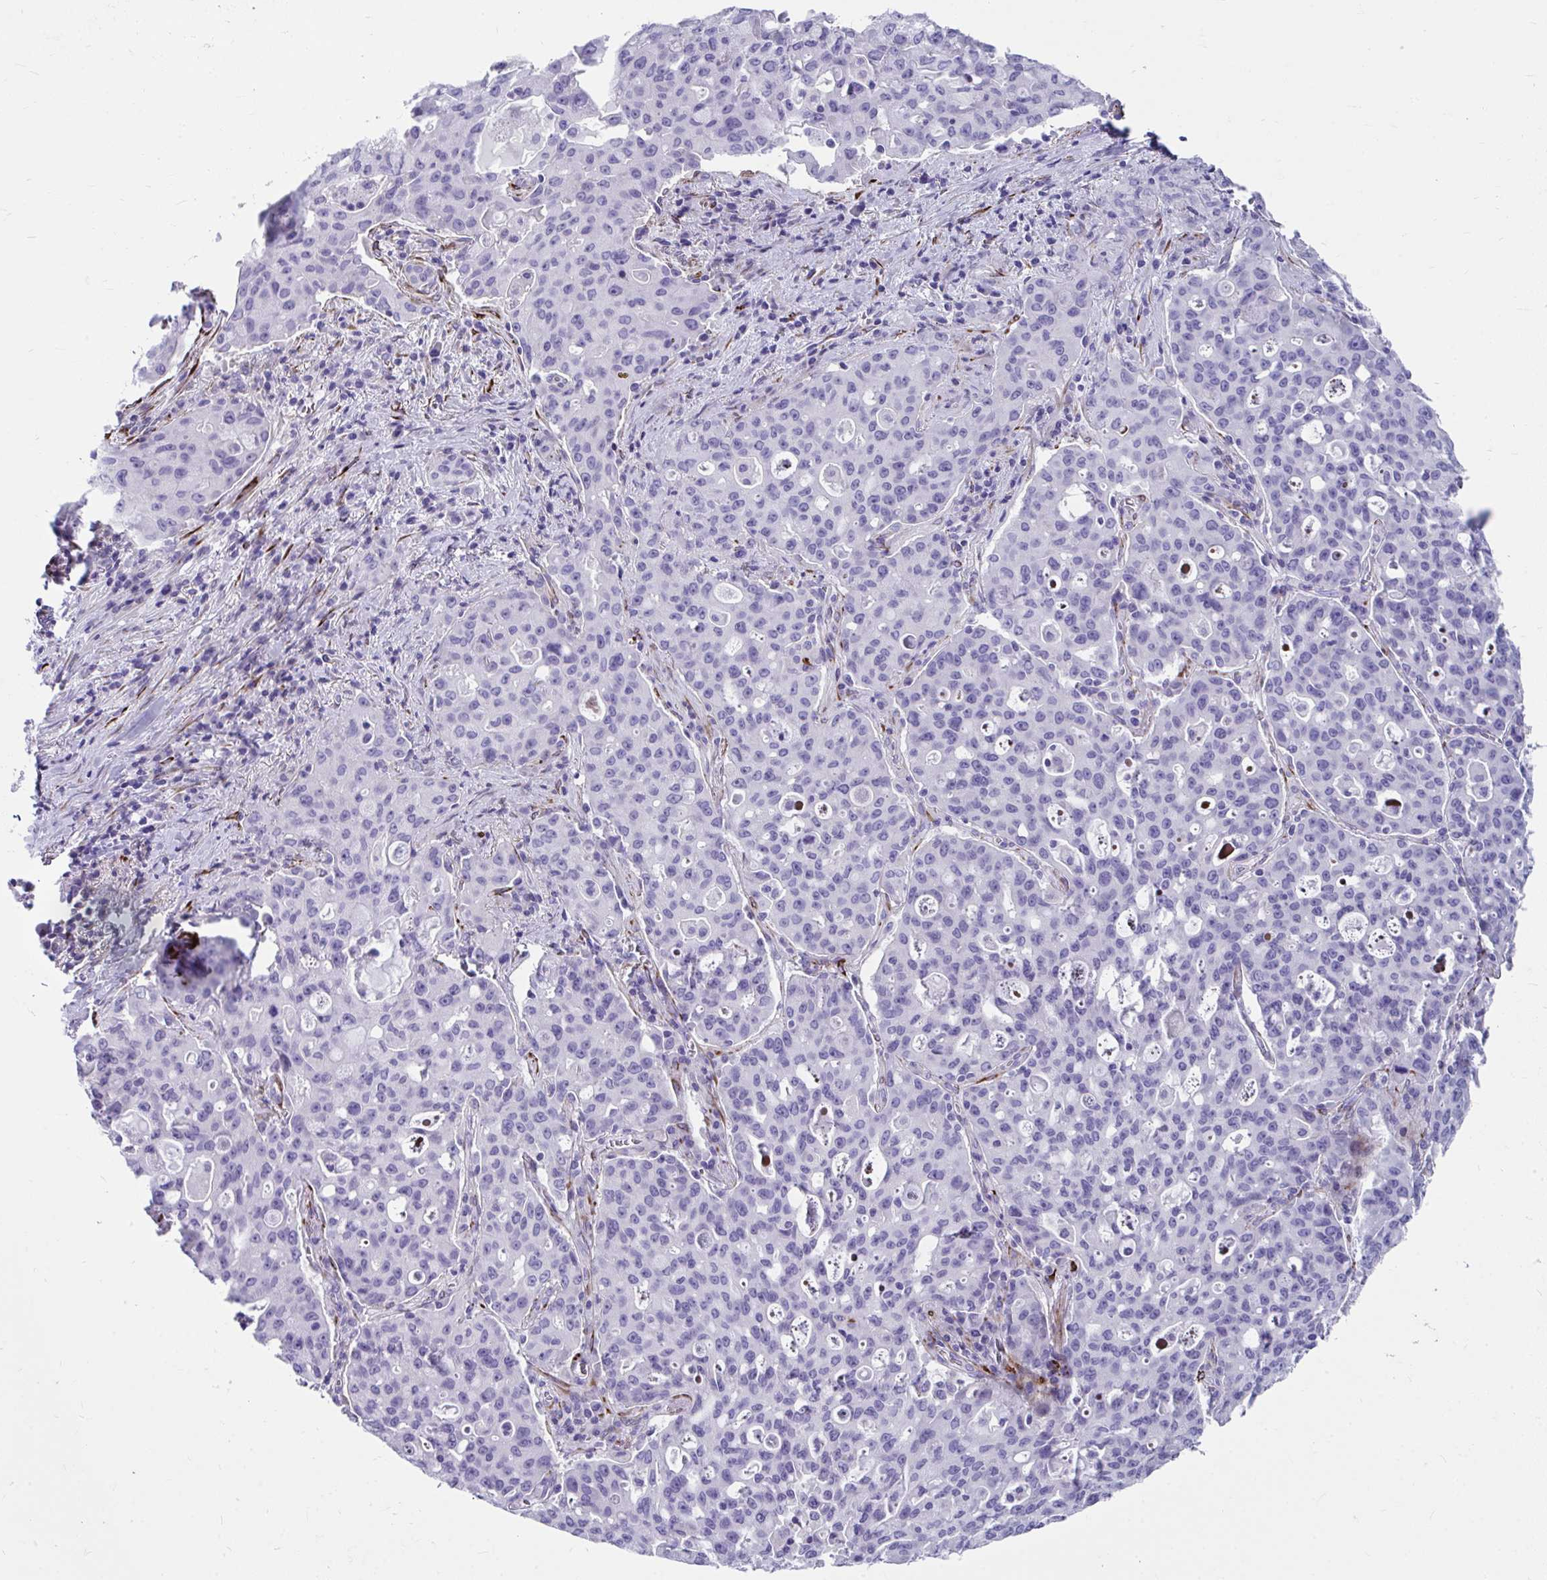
{"staining": {"intensity": "negative", "quantity": "none", "location": "none"}, "tissue": "lung cancer", "cell_type": "Tumor cells", "image_type": "cancer", "snomed": [{"axis": "morphology", "description": "Adenocarcinoma, NOS"}, {"axis": "topography", "description": "Lung"}], "caption": "Immunohistochemistry (IHC) image of neoplastic tissue: lung adenocarcinoma stained with DAB shows no significant protein expression in tumor cells.", "gene": "GRXCR2", "patient": {"sex": "female", "age": 44}}